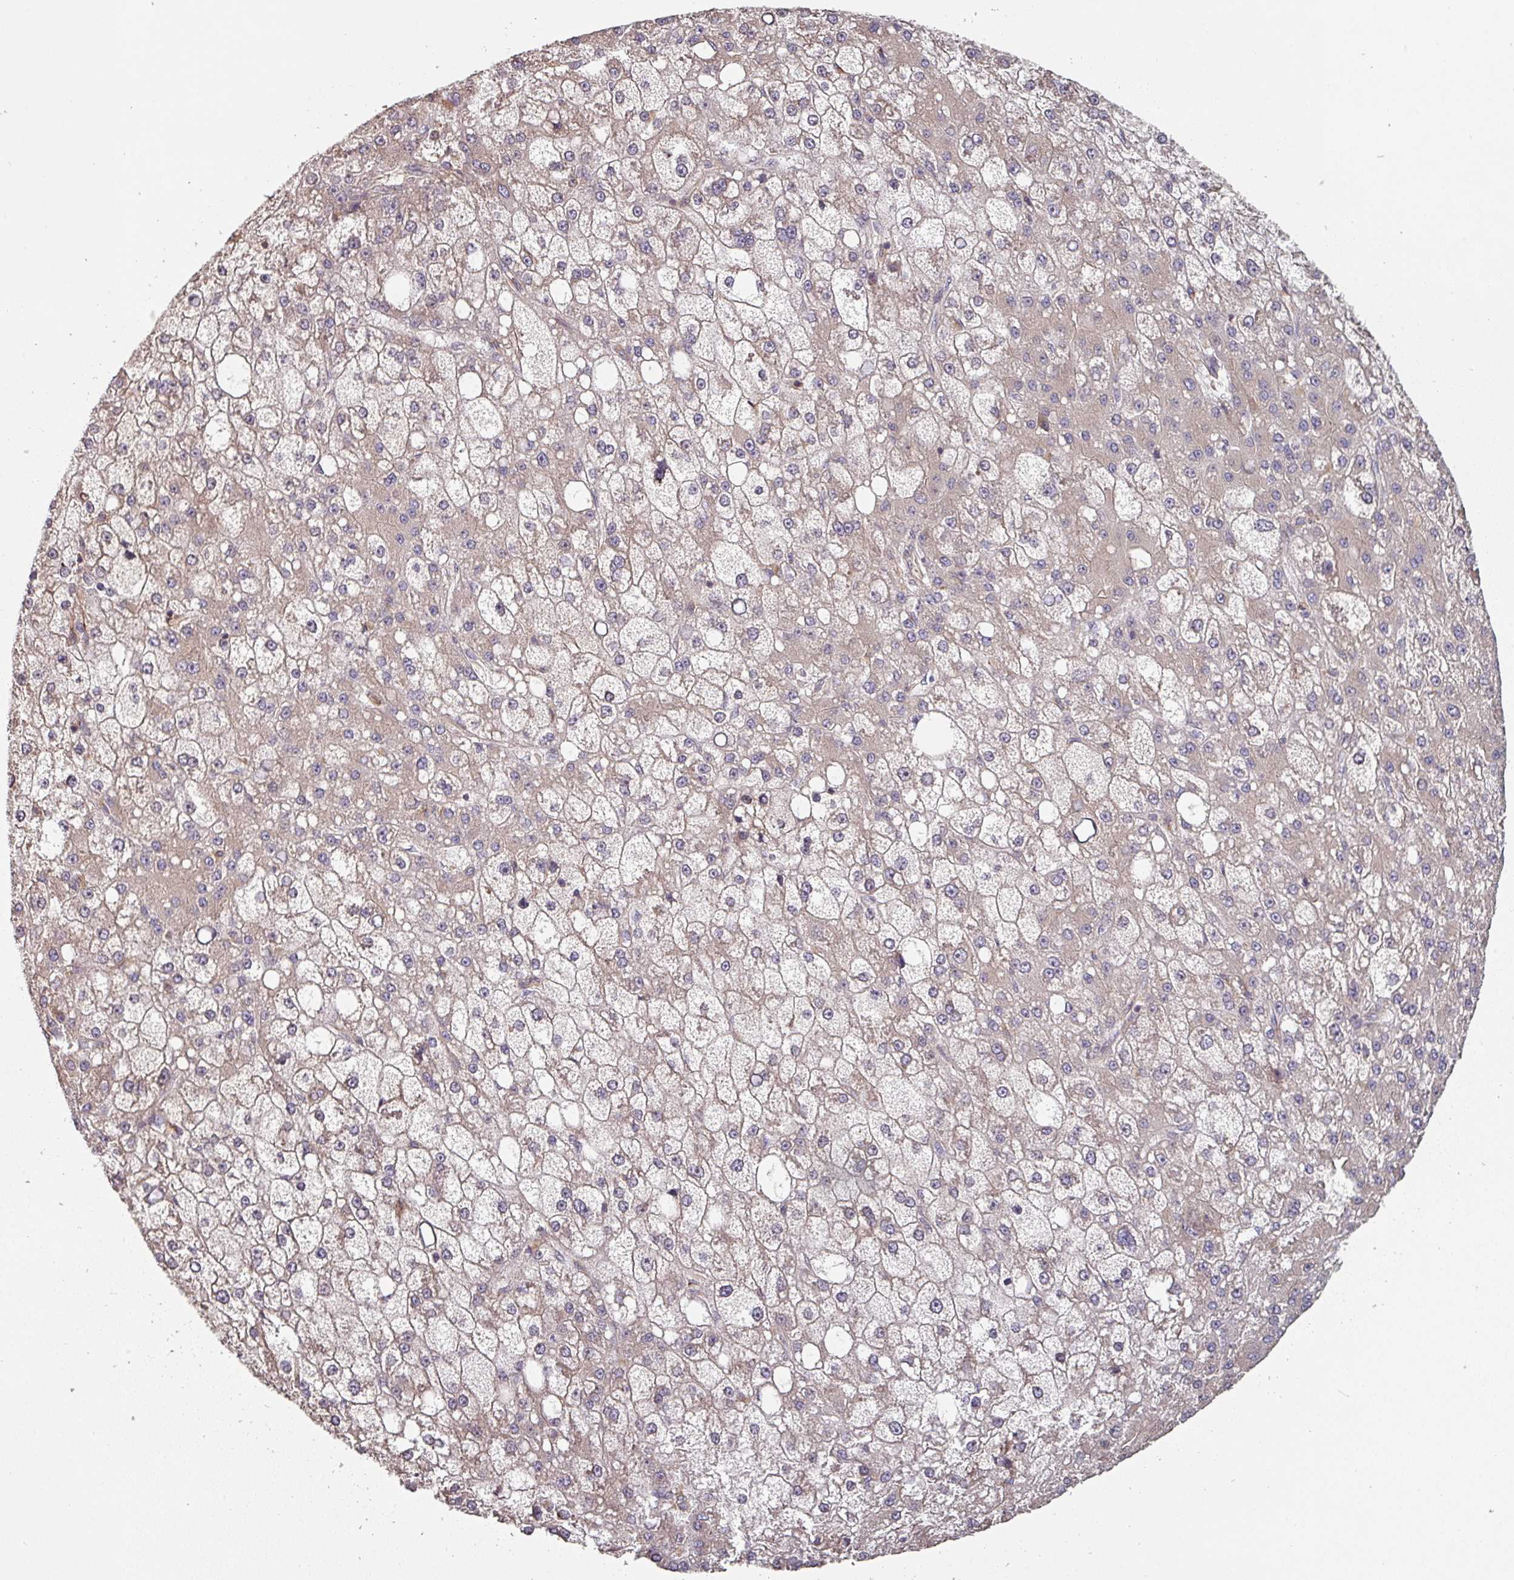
{"staining": {"intensity": "weak", "quantity": ">75%", "location": "cytoplasmic/membranous"}, "tissue": "liver cancer", "cell_type": "Tumor cells", "image_type": "cancer", "snomed": [{"axis": "morphology", "description": "Carcinoma, Hepatocellular, NOS"}, {"axis": "topography", "description": "Liver"}], "caption": "Liver cancer stained with IHC reveals weak cytoplasmic/membranous expression in approximately >75% of tumor cells.", "gene": "SIK1", "patient": {"sex": "male", "age": 67}}